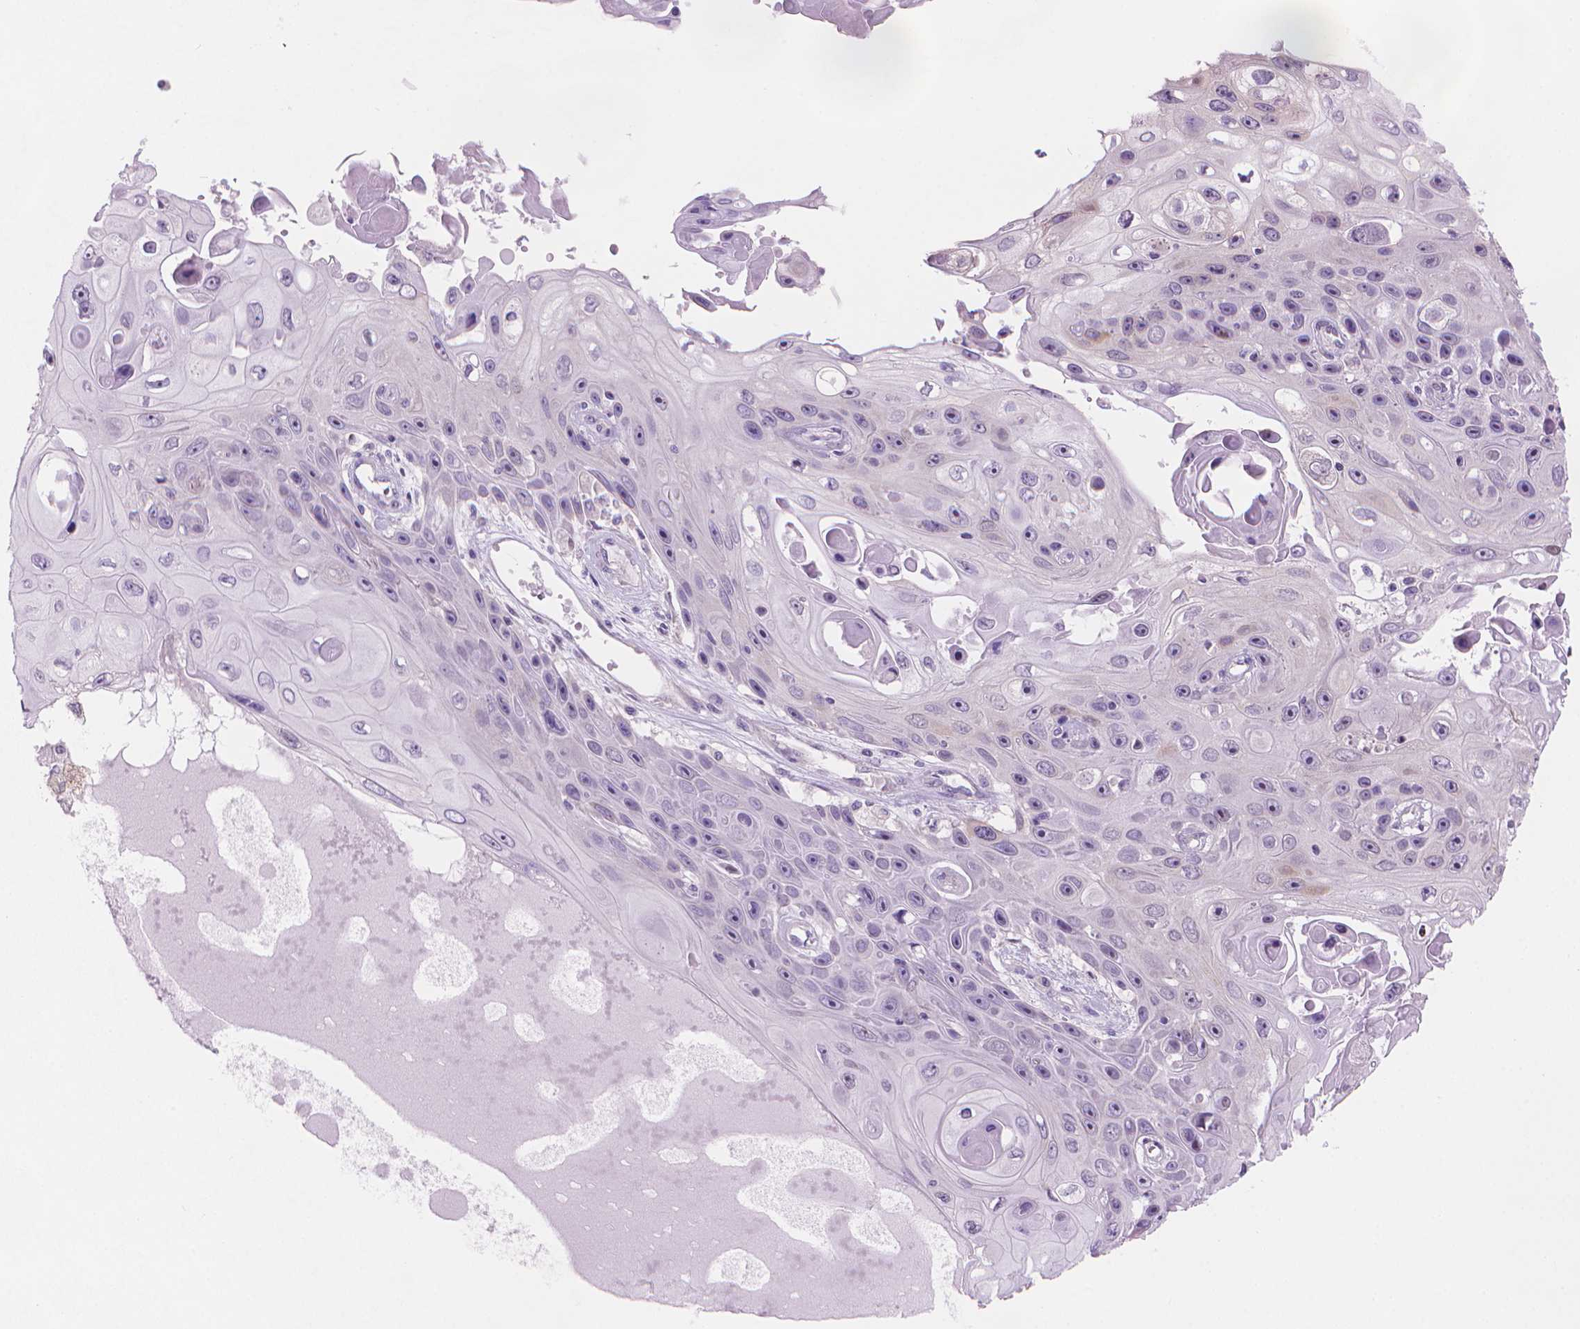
{"staining": {"intensity": "negative", "quantity": "none", "location": "none"}, "tissue": "skin cancer", "cell_type": "Tumor cells", "image_type": "cancer", "snomed": [{"axis": "morphology", "description": "Squamous cell carcinoma, NOS"}, {"axis": "topography", "description": "Skin"}], "caption": "This is a micrograph of immunohistochemistry (IHC) staining of squamous cell carcinoma (skin), which shows no positivity in tumor cells.", "gene": "ENSG00000187186", "patient": {"sex": "male", "age": 82}}